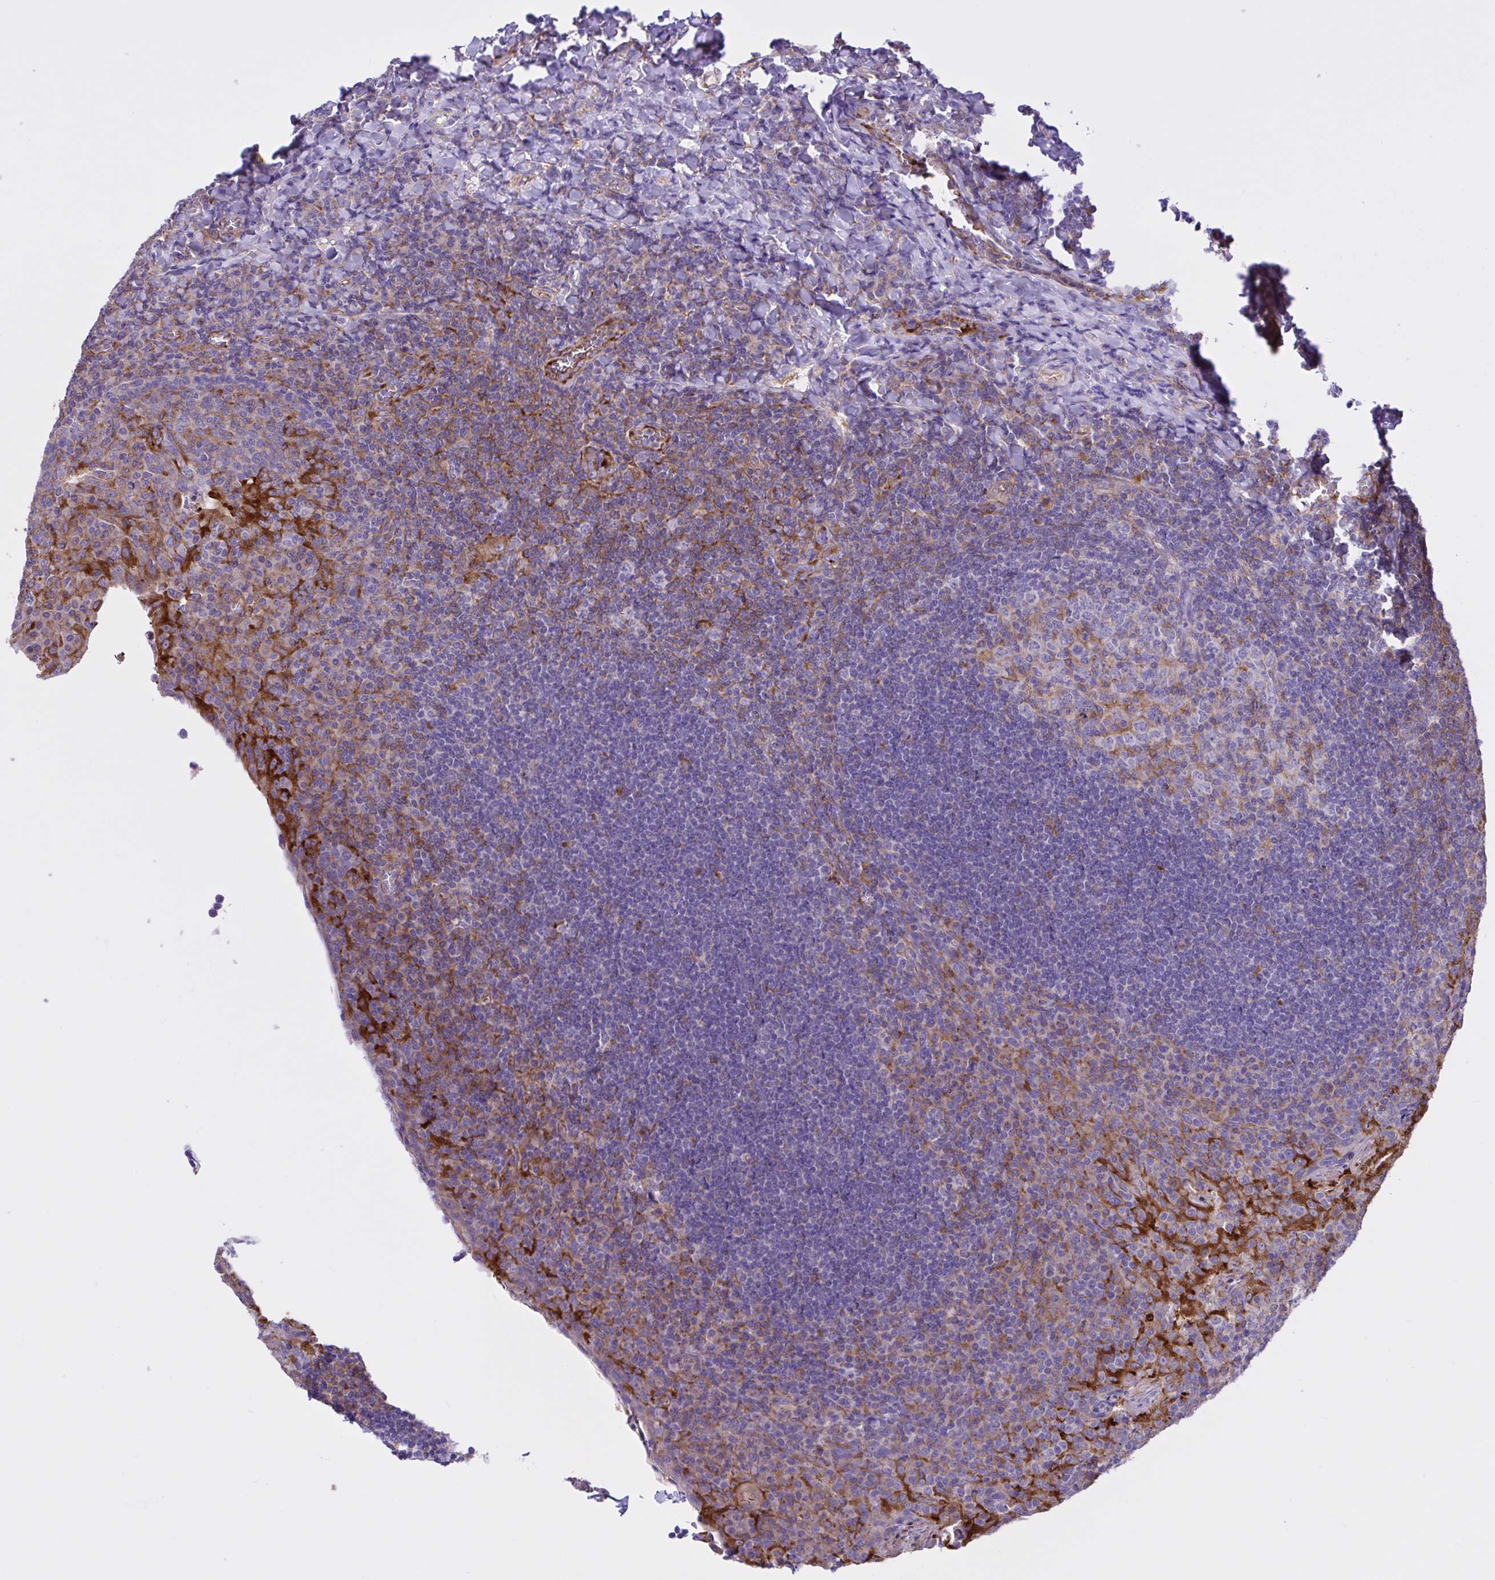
{"staining": {"intensity": "moderate", "quantity": "<25%", "location": "cytoplasmic/membranous"}, "tissue": "tonsil", "cell_type": "Germinal center cells", "image_type": "normal", "snomed": [{"axis": "morphology", "description": "Normal tissue, NOS"}, {"axis": "topography", "description": "Tonsil"}], "caption": "Tonsil stained for a protein (brown) demonstrates moderate cytoplasmic/membranous positive positivity in about <25% of germinal center cells.", "gene": "OR51M1", "patient": {"sex": "male", "age": 17}}